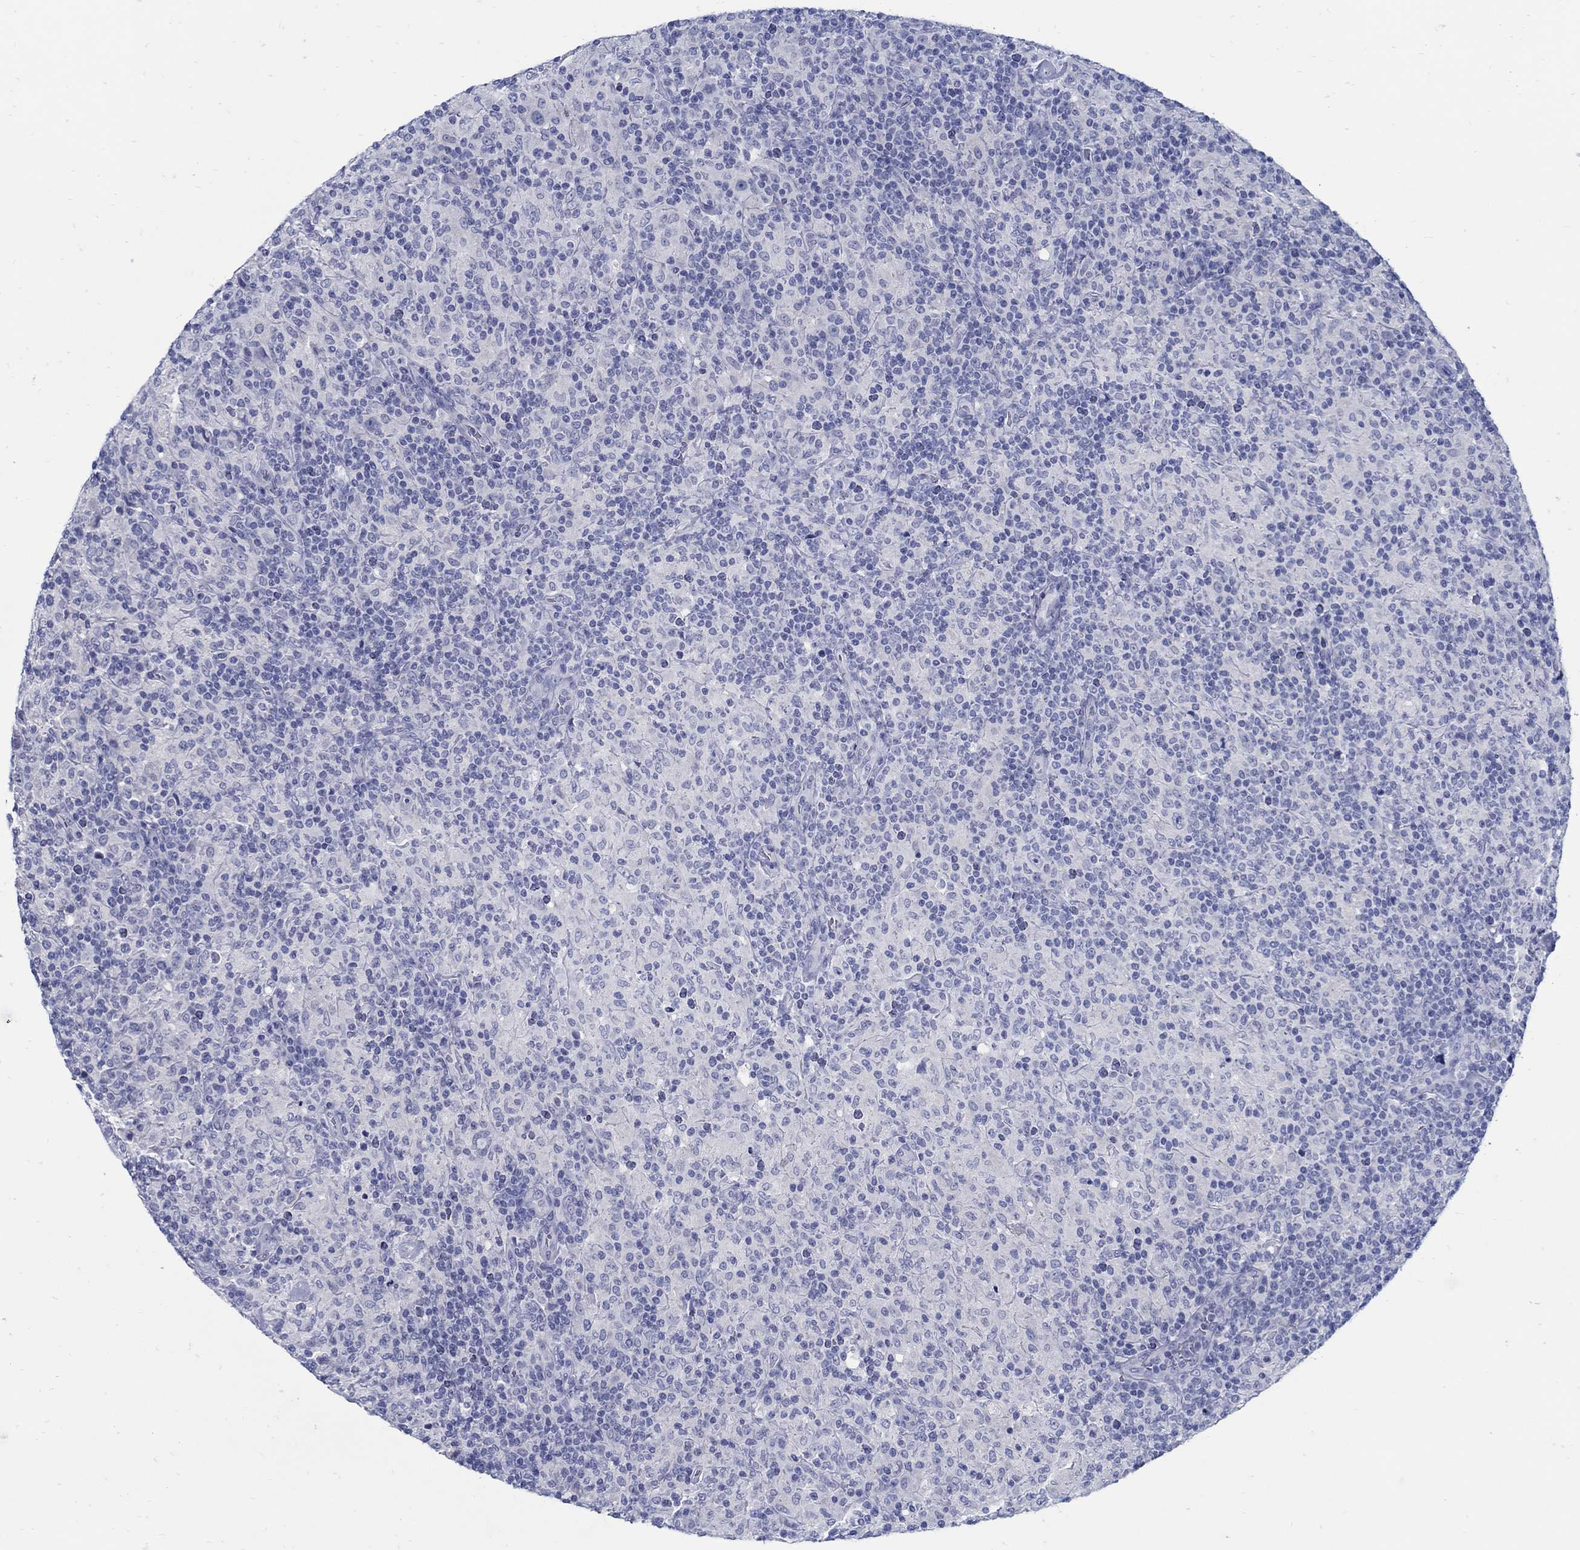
{"staining": {"intensity": "negative", "quantity": "none", "location": "none"}, "tissue": "lymphoma", "cell_type": "Tumor cells", "image_type": "cancer", "snomed": [{"axis": "morphology", "description": "Hodgkin's disease, NOS"}, {"axis": "topography", "description": "Lymph node"}], "caption": "This is an IHC micrograph of Hodgkin's disease. There is no staining in tumor cells.", "gene": "PAX9", "patient": {"sex": "male", "age": 70}}